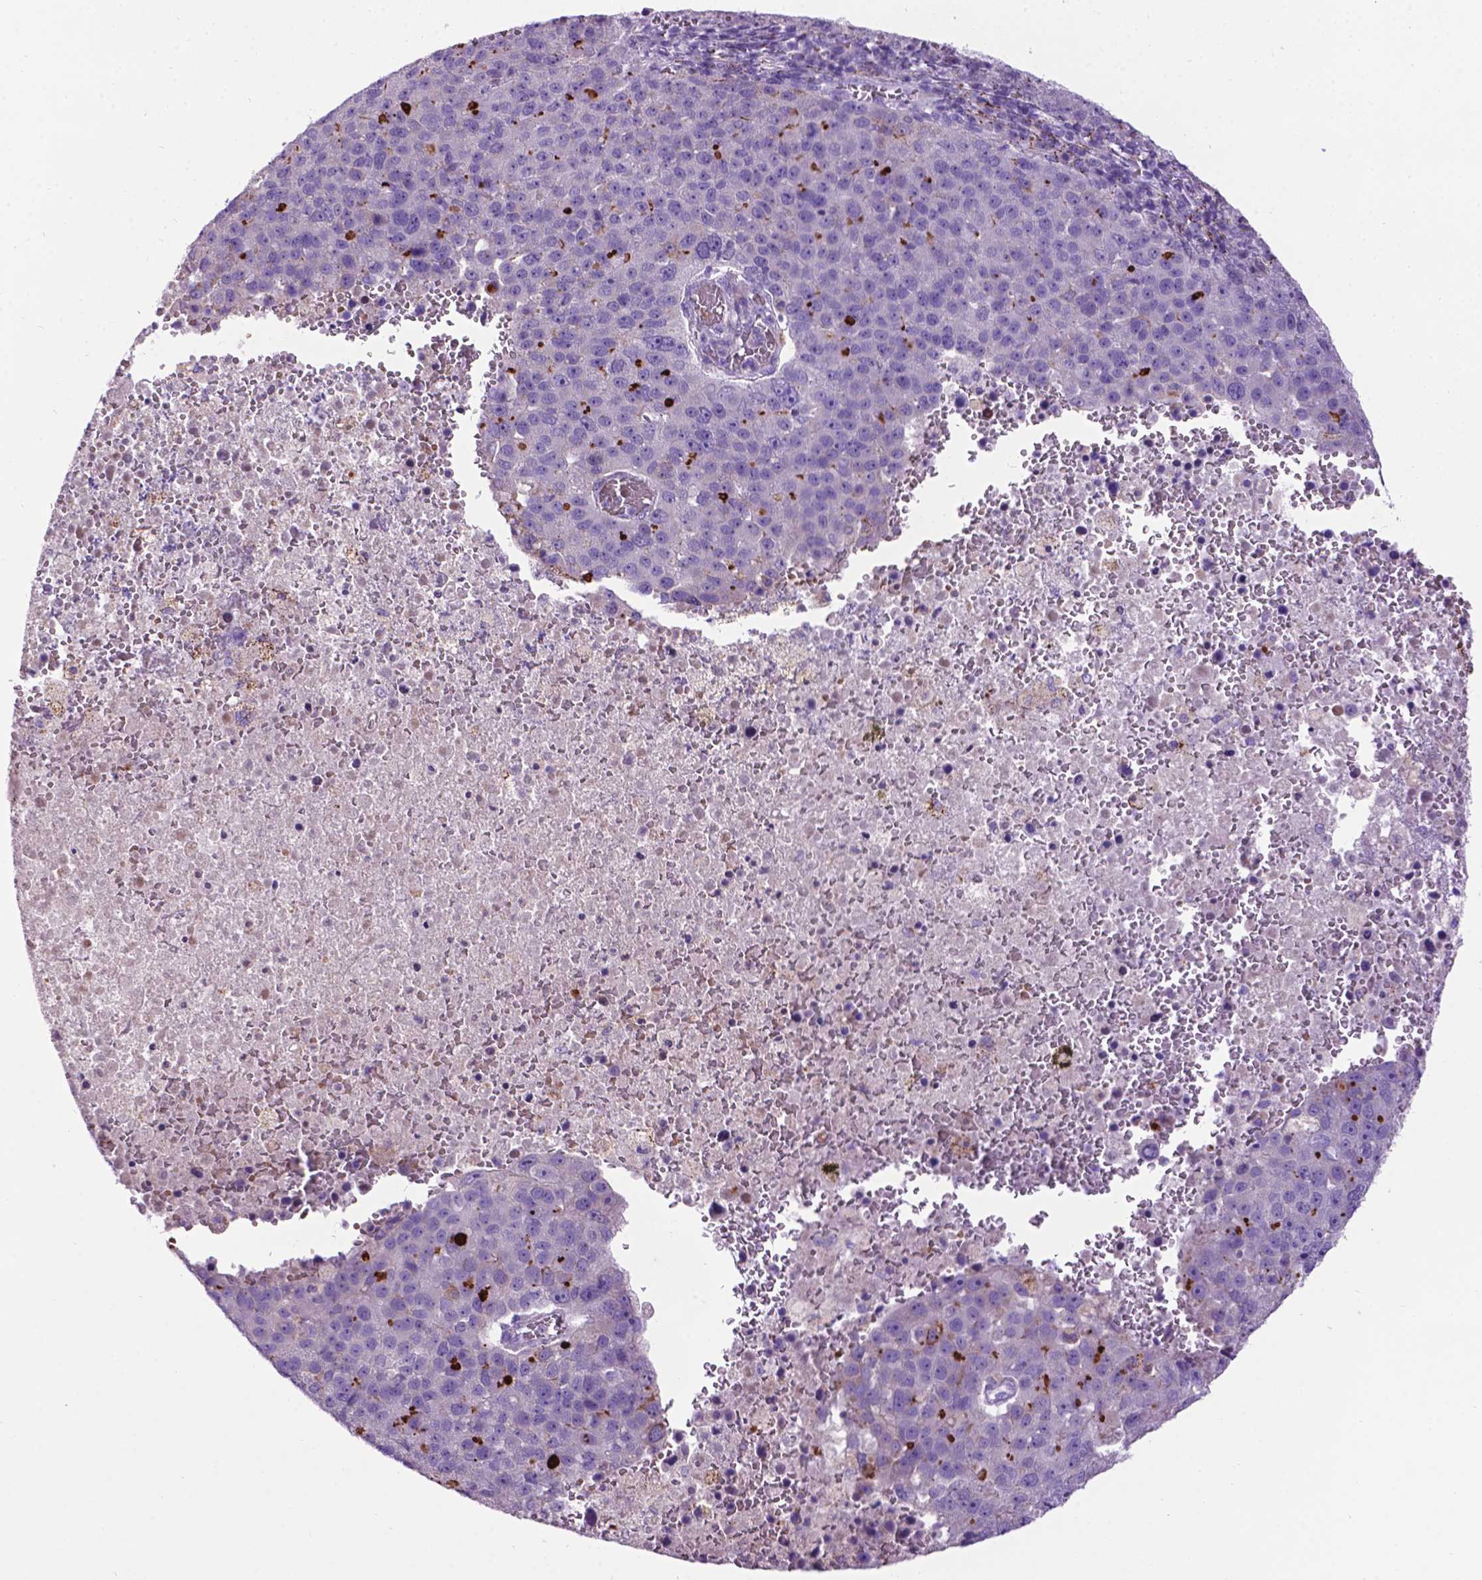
{"staining": {"intensity": "negative", "quantity": "none", "location": "none"}, "tissue": "pancreatic cancer", "cell_type": "Tumor cells", "image_type": "cancer", "snomed": [{"axis": "morphology", "description": "Adenocarcinoma, NOS"}, {"axis": "topography", "description": "Pancreas"}], "caption": "DAB (3,3'-diaminobenzidine) immunohistochemical staining of human adenocarcinoma (pancreatic) reveals no significant positivity in tumor cells.", "gene": "TMEM132E", "patient": {"sex": "female", "age": 61}}